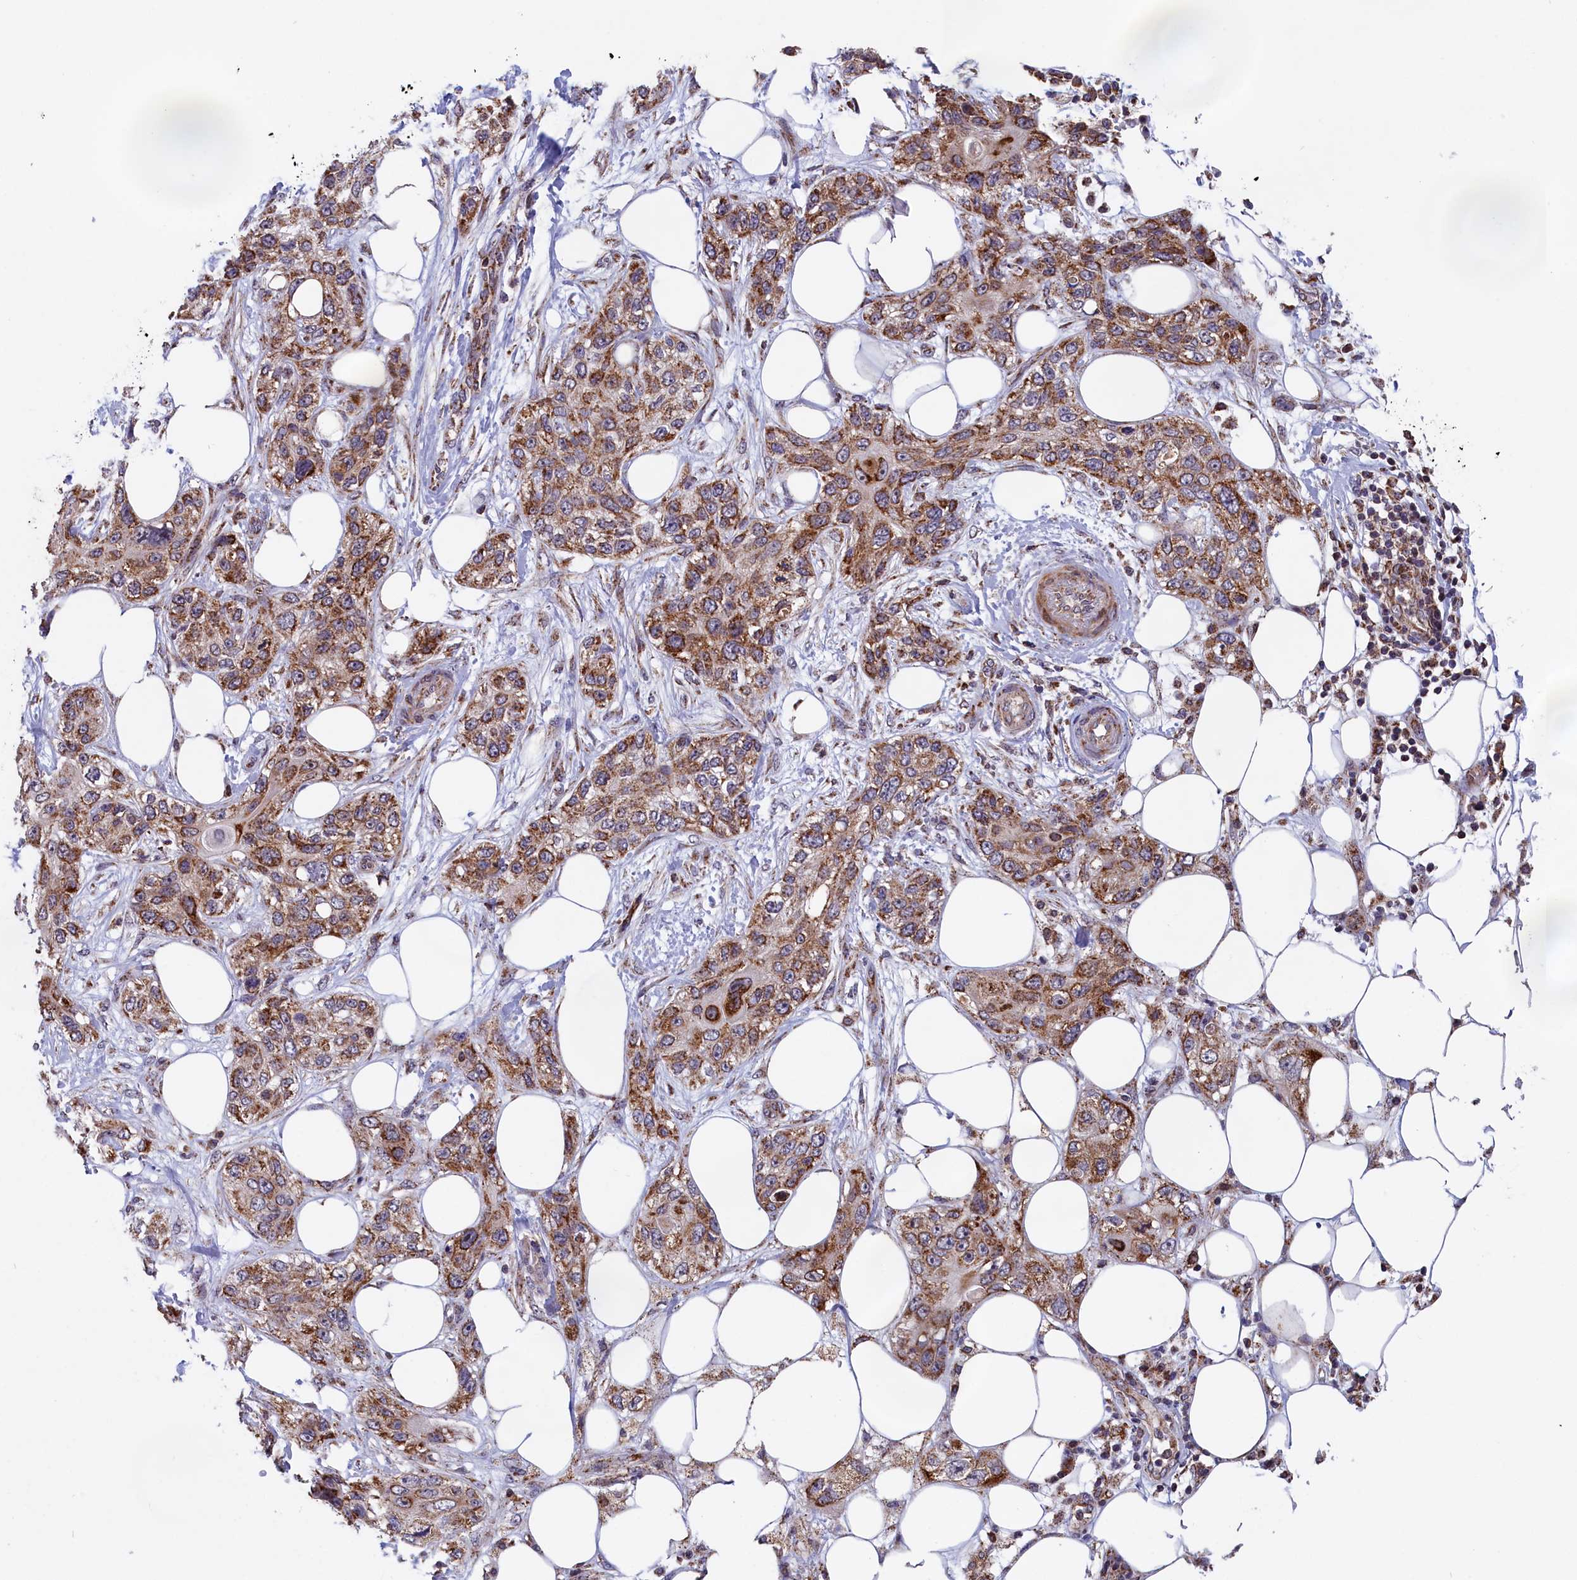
{"staining": {"intensity": "moderate", "quantity": ">75%", "location": "cytoplasmic/membranous"}, "tissue": "skin cancer", "cell_type": "Tumor cells", "image_type": "cancer", "snomed": [{"axis": "morphology", "description": "Normal tissue, NOS"}, {"axis": "morphology", "description": "Squamous cell carcinoma, NOS"}, {"axis": "topography", "description": "Skin"}], "caption": "Protein positivity by IHC demonstrates moderate cytoplasmic/membranous staining in about >75% of tumor cells in skin cancer (squamous cell carcinoma).", "gene": "TIMM44", "patient": {"sex": "male", "age": 72}}